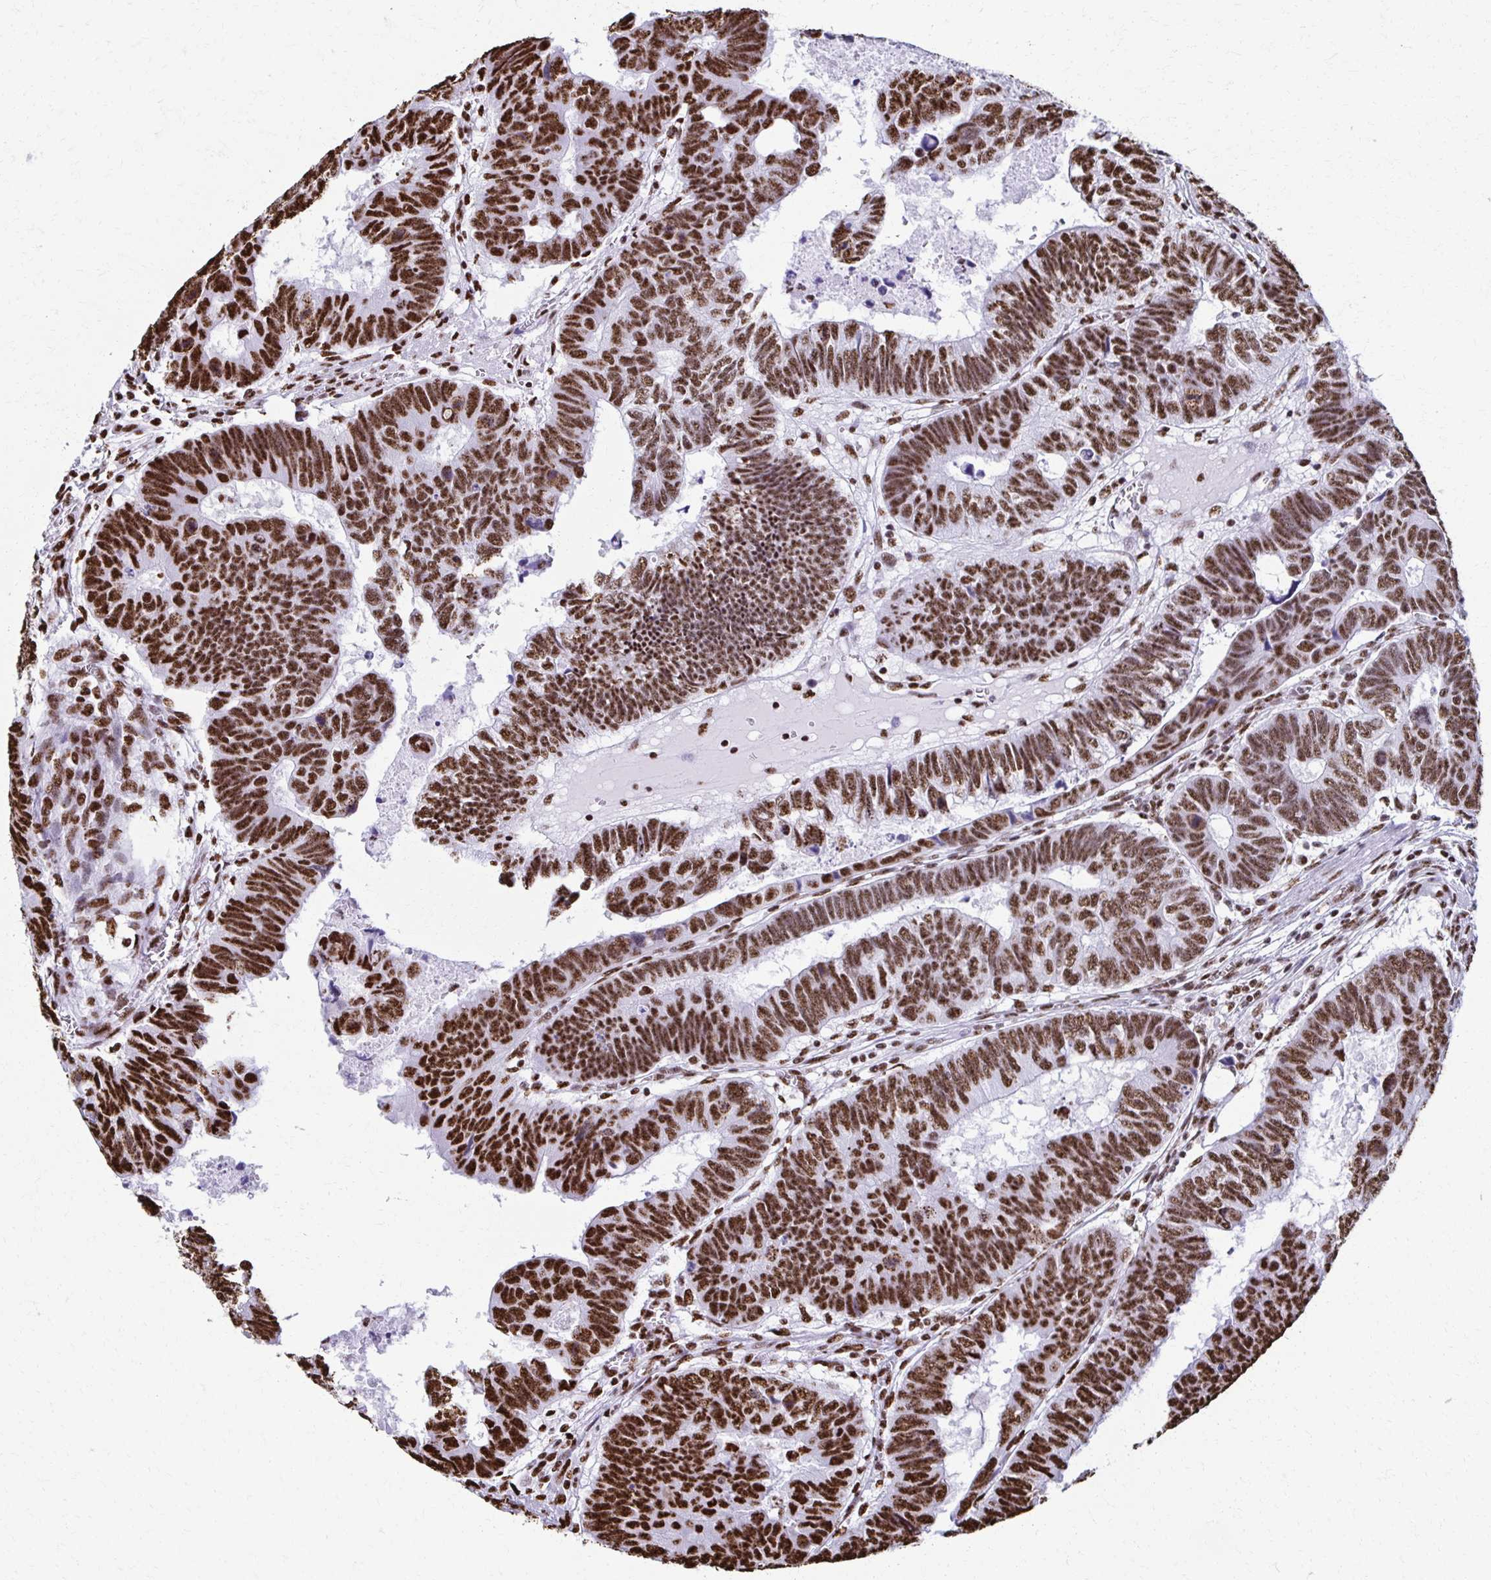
{"staining": {"intensity": "strong", "quantity": ">75%", "location": "nuclear"}, "tissue": "colorectal cancer", "cell_type": "Tumor cells", "image_type": "cancer", "snomed": [{"axis": "morphology", "description": "Adenocarcinoma, NOS"}, {"axis": "topography", "description": "Colon"}], "caption": "Colorectal adenocarcinoma stained with a protein marker reveals strong staining in tumor cells.", "gene": "NONO", "patient": {"sex": "male", "age": 62}}